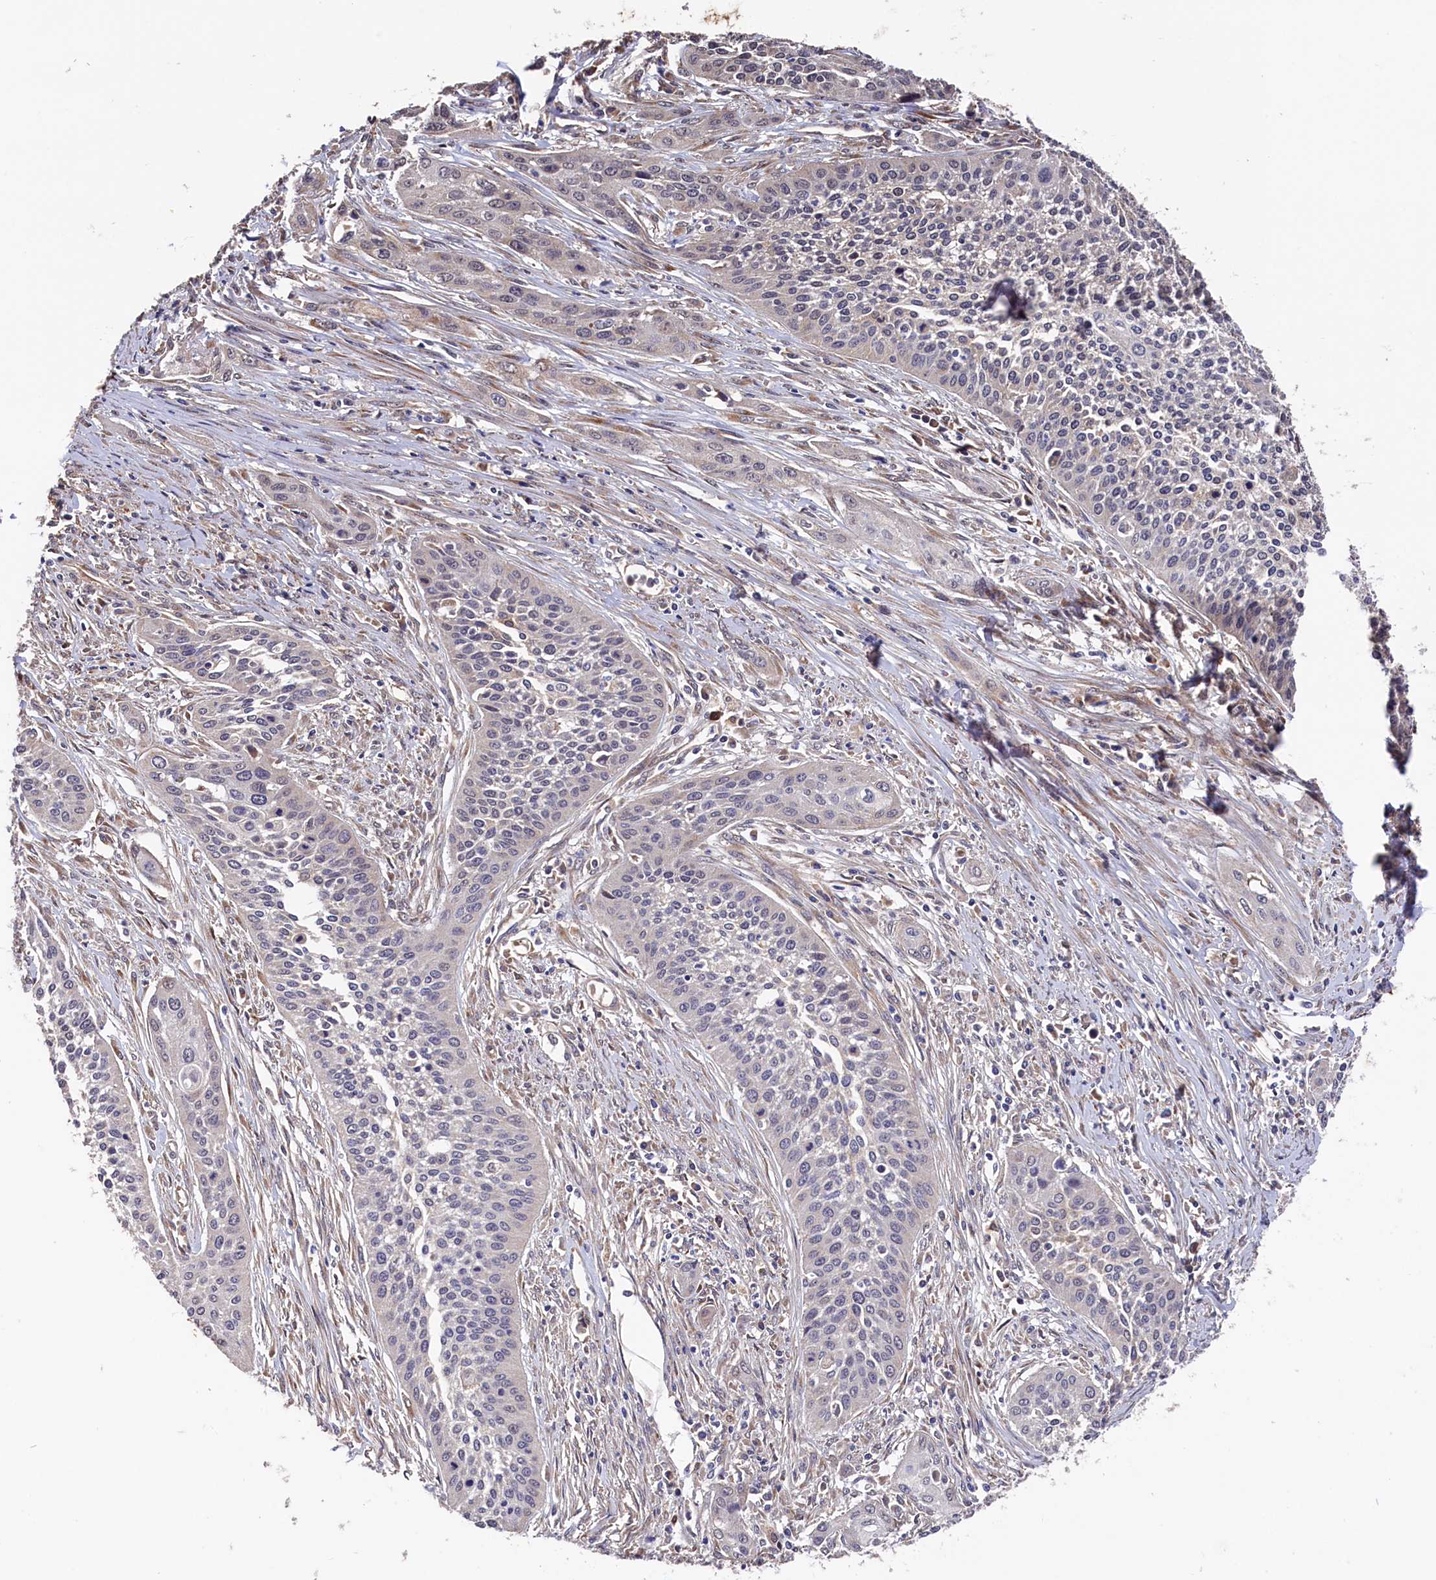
{"staining": {"intensity": "negative", "quantity": "none", "location": "none"}, "tissue": "cervical cancer", "cell_type": "Tumor cells", "image_type": "cancer", "snomed": [{"axis": "morphology", "description": "Squamous cell carcinoma, NOS"}, {"axis": "topography", "description": "Cervix"}], "caption": "Tumor cells show no significant staining in cervical cancer (squamous cell carcinoma).", "gene": "SLC12A4", "patient": {"sex": "female", "age": 34}}